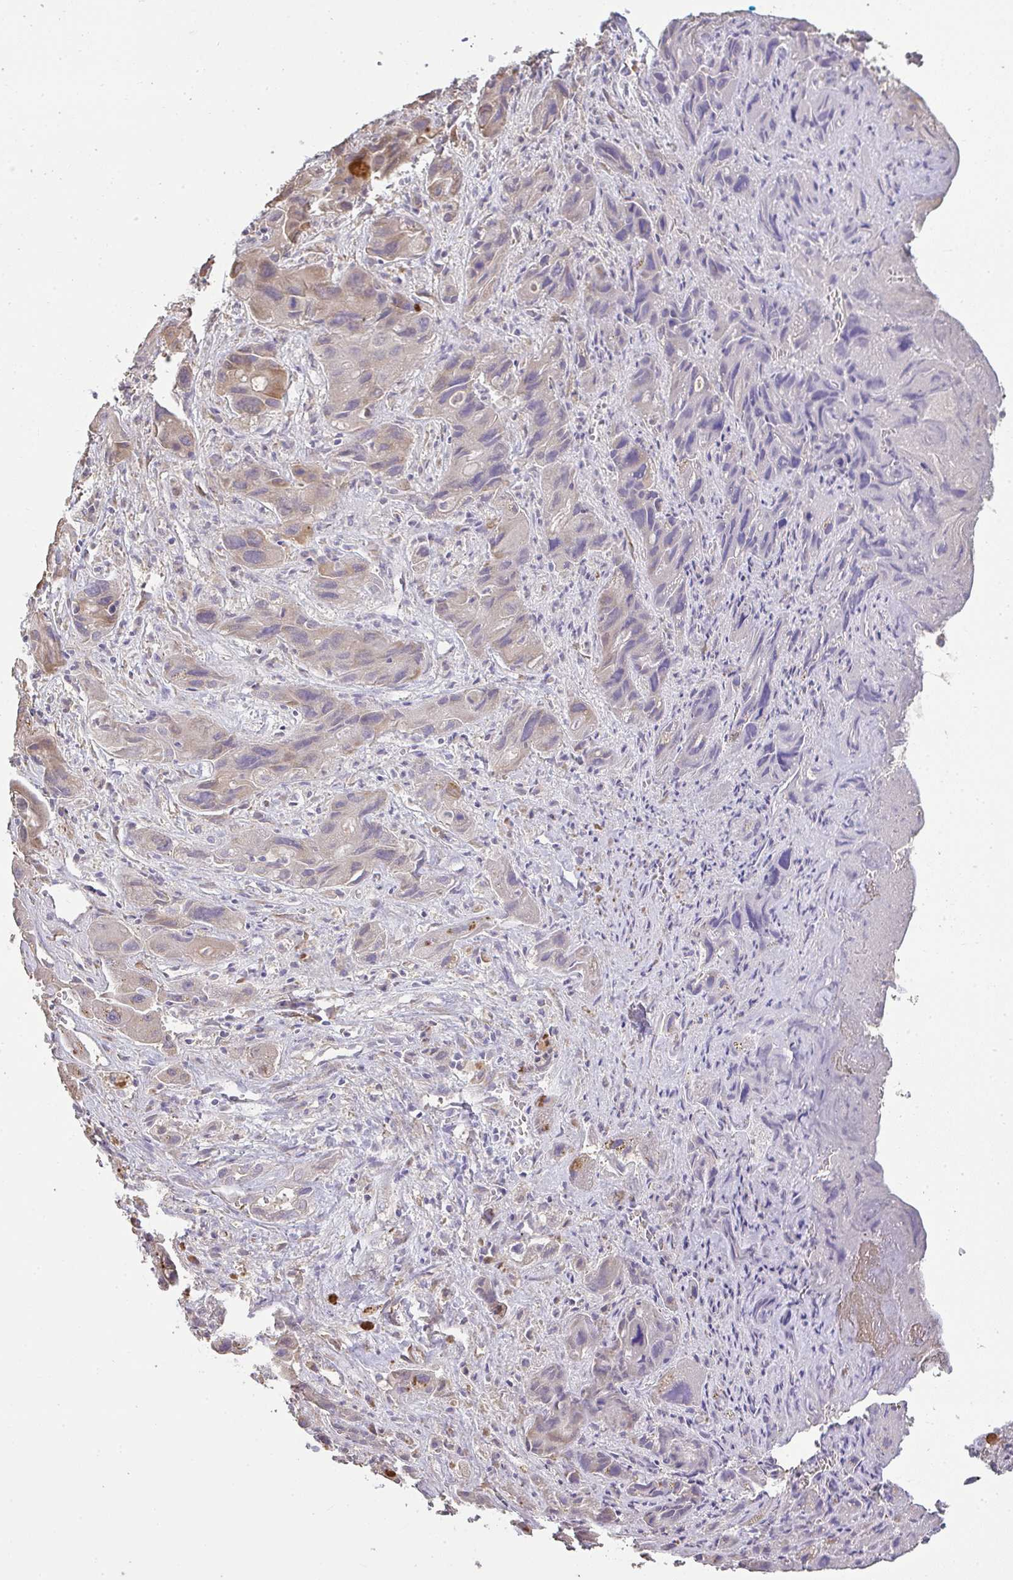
{"staining": {"intensity": "moderate", "quantity": "<25%", "location": "cytoplasmic/membranous"}, "tissue": "liver cancer", "cell_type": "Tumor cells", "image_type": "cancer", "snomed": [{"axis": "morphology", "description": "Cholangiocarcinoma"}, {"axis": "topography", "description": "Liver"}], "caption": "An immunohistochemistry (IHC) image of tumor tissue is shown. Protein staining in brown labels moderate cytoplasmic/membranous positivity in cholangiocarcinoma (liver) within tumor cells. (DAB IHC, brown staining for protein, blue staining for nuclei).", "gene": "BRINP3", "patient": {"sex": "male", "age": 67}}